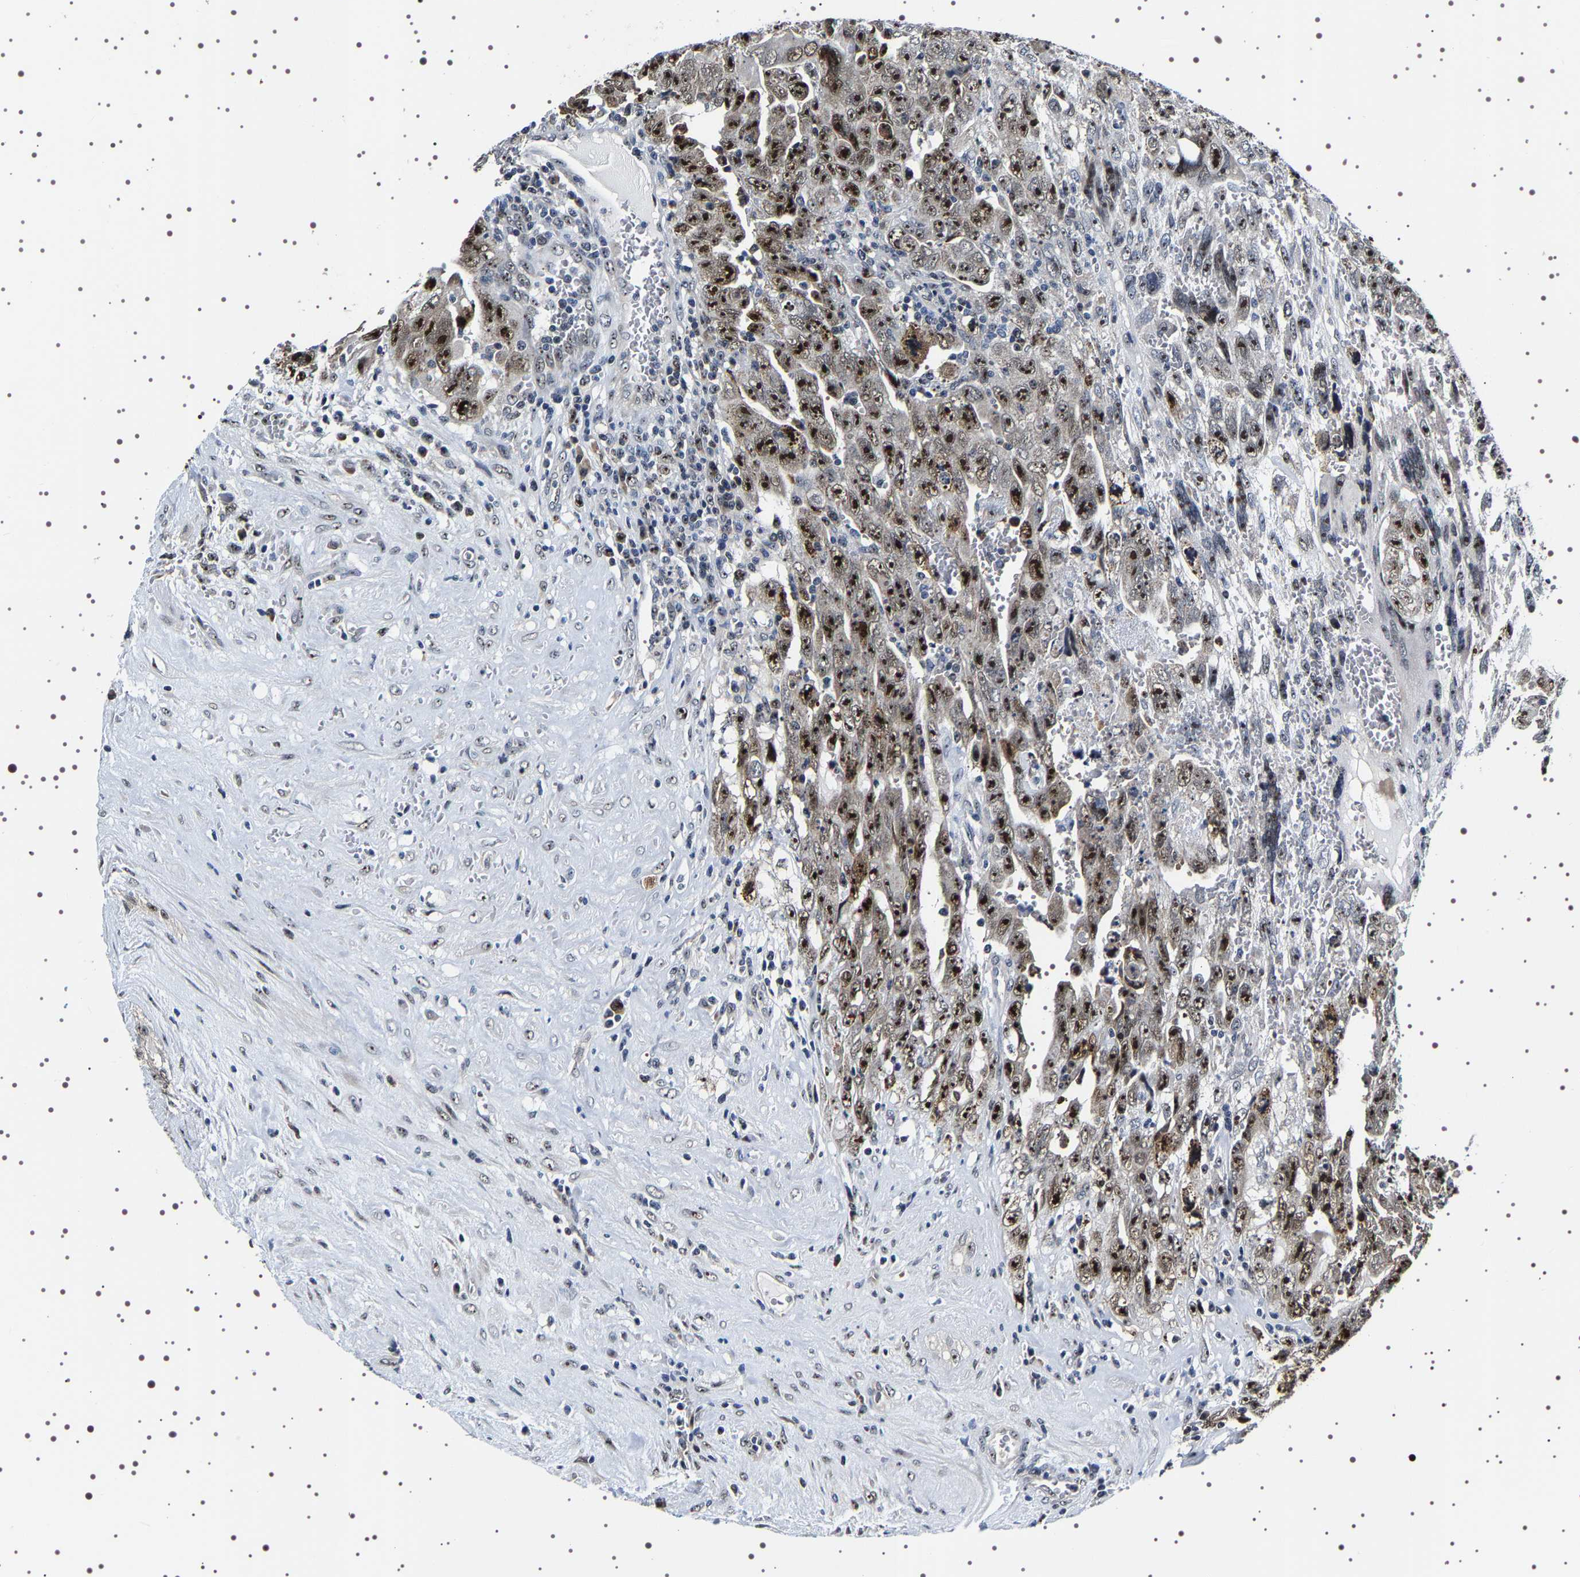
{"staining": {"intensity": "strong", "quantity": ">75%", "location": "nuclear"}, "tissue": "testis cancer", "cell_type": "Tumor cells", "image_type": "cancer", "snomed": [{"axis": "morphology", "description": "Carcinoma, Embryonal, NOS"}, {"axis": "topography", "description": "Testis"}], "caption": "High-magnification brightfield microscopy of embryonal carcinoma (testis) stained with DAB (brown) and counterstained with hematoxylin (blue). tumor cells exhibit strong nuclear staining is identified in about>75% of cells.", "gene": "GNL3", "patient": {"sex": "male", "age": 28}}